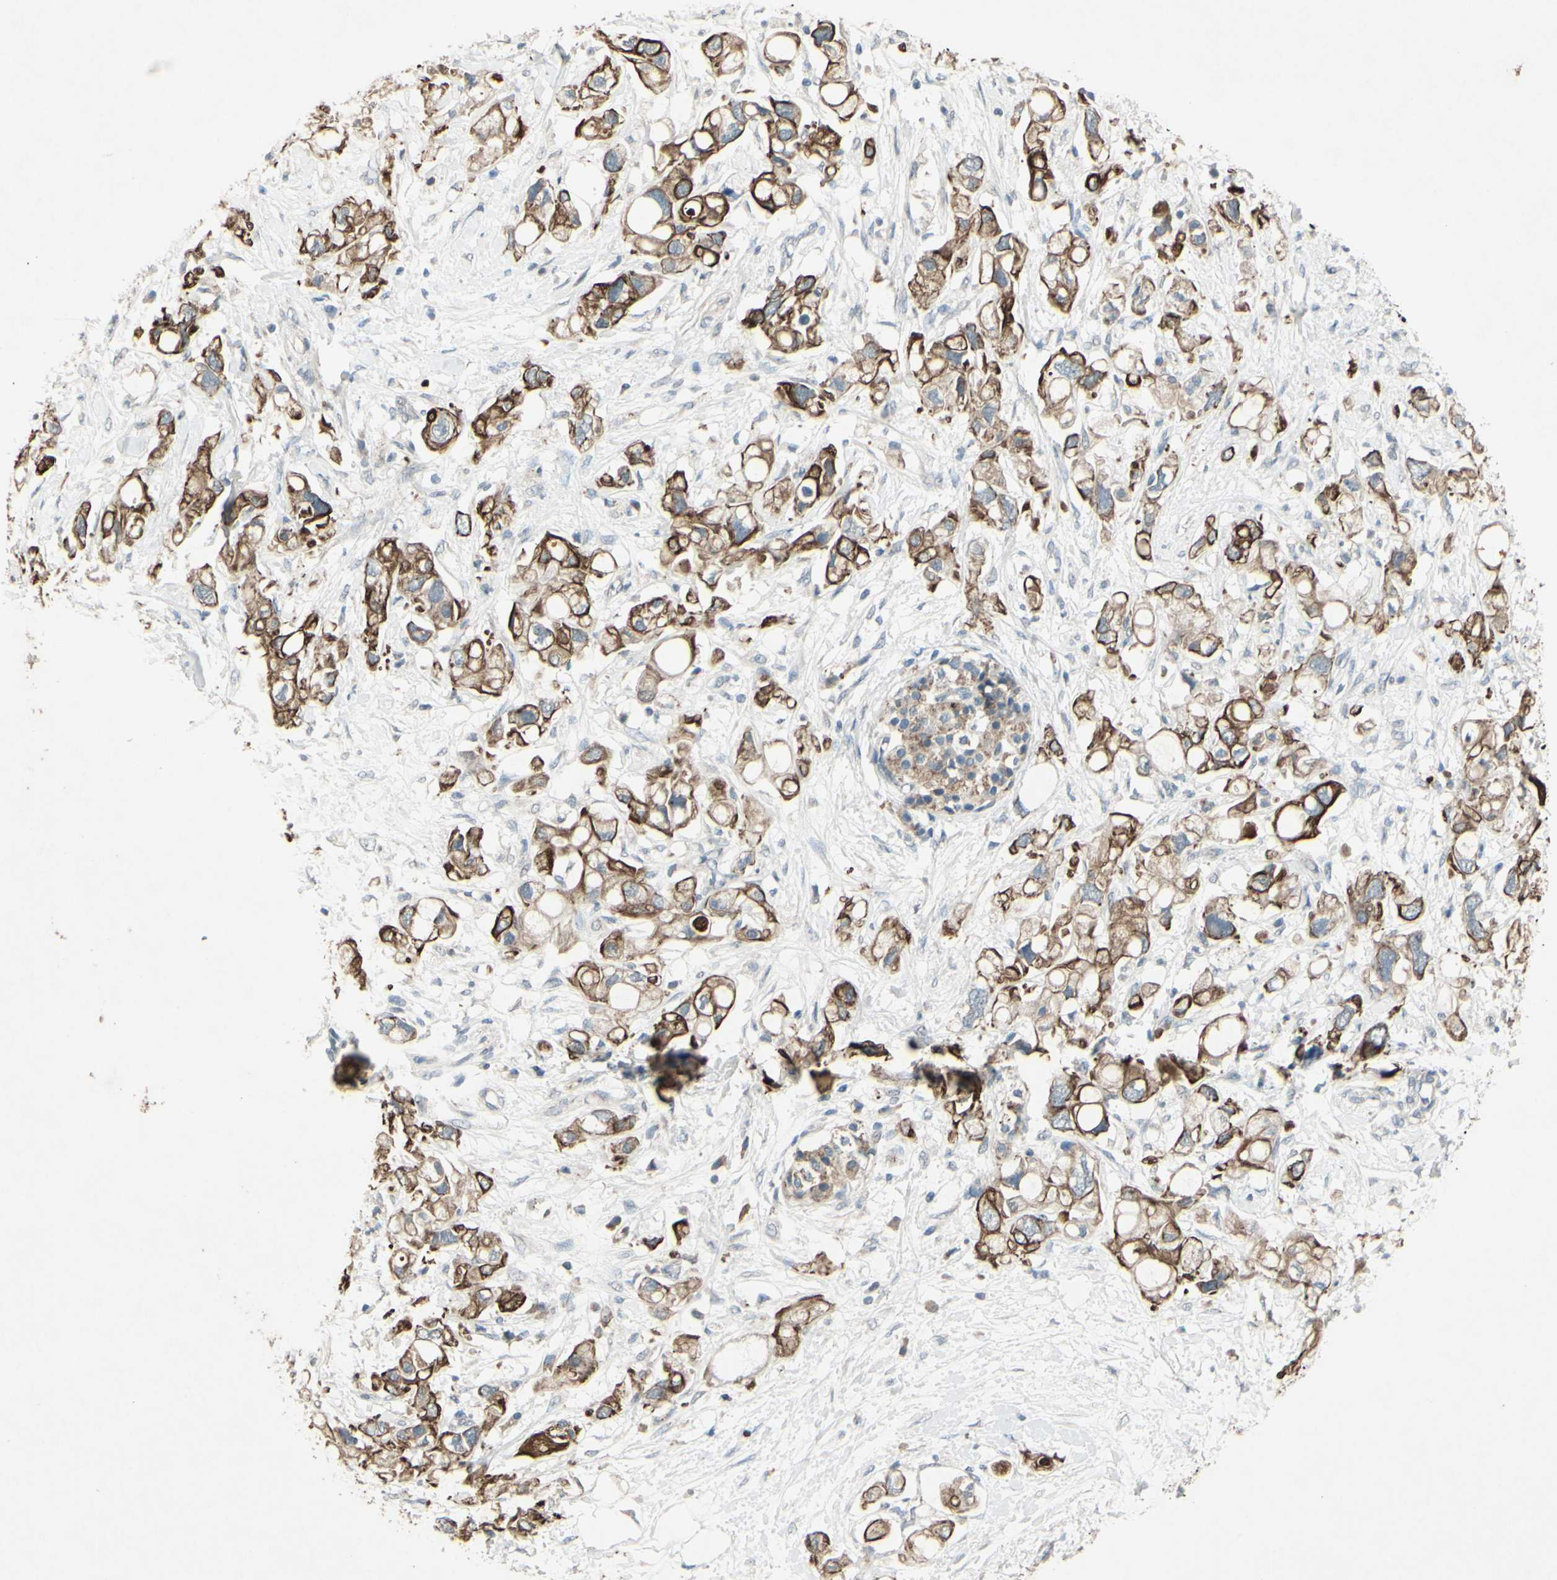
{"staining": {"intensity": "strong", "quantity": ">75%", "location": "cytoplasmic/membranous"}, "tissue": "pancreatic cancer", "cell_type": "Tumor cells", "image_type": "cancer", "snomed": [{"axis": "morphology", "description": "Adenocarcinoma, NOS"}, {"axis": "topography", "description": "Pancreas"}], "caption": "This micrograph shows IHC staining of pancreatic cancer, with high strong cytoplasmic/membranous positivity in about >75% of tumor cells.", "gene": "TIMM21", "patient": {"sex": "female", "age": 56}}